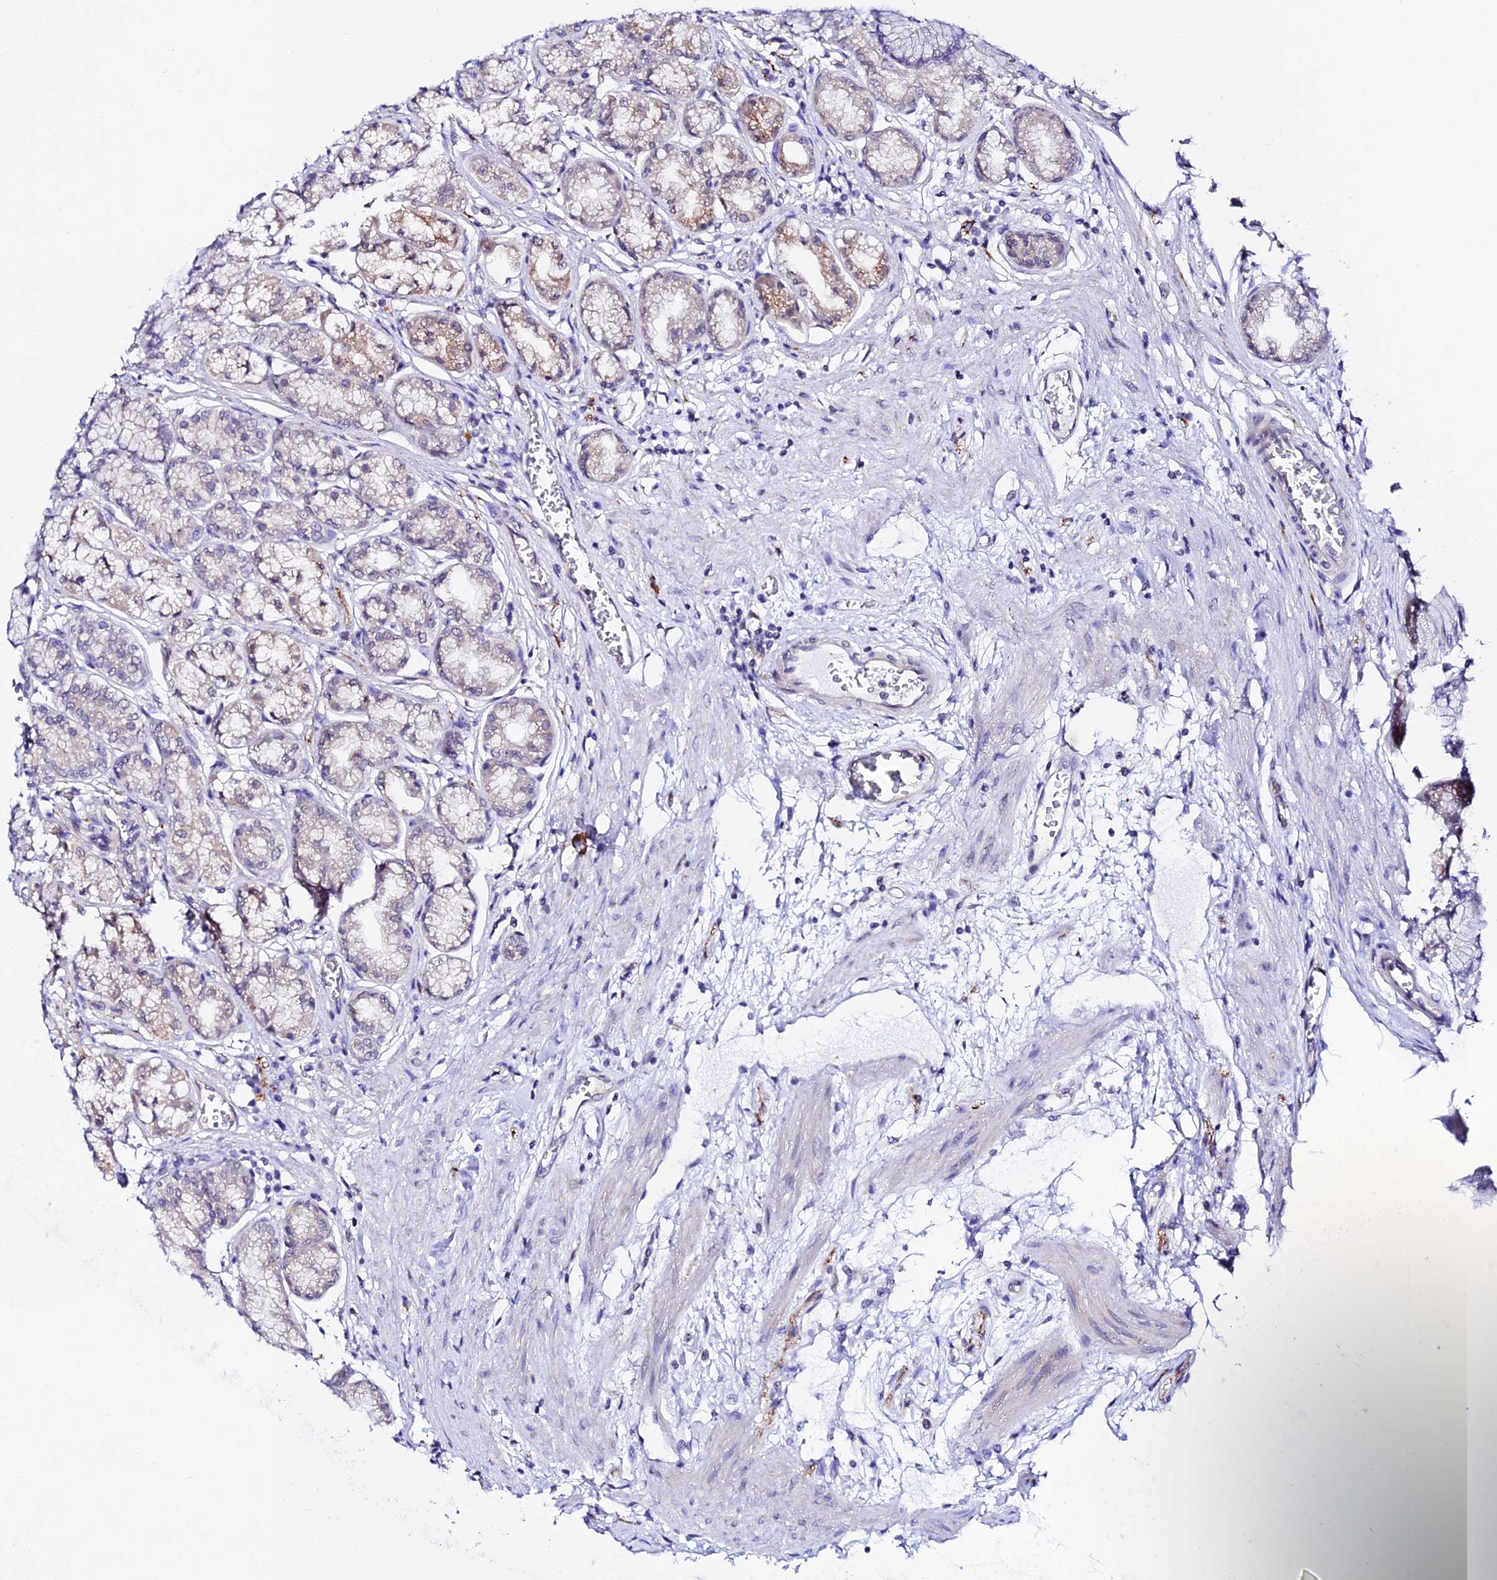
{"staining": {"intensity": "moderate", "quantity": "<25%", "location": "cytoplasmic/membranous"}, "tissue": "stomach", "cell_type": "Glandular cells", "image_type": "normal", "snomed": [{"axis": "morphology", "description": "Normal tissue, NOS"}, {"axis": "morphology", "description": "Adenocarcinoma, NOS"}, {"axis": "morphology", "description": "Adenocarcinoma, High grade"}, {"axis": "topography", "description": "Stomach, upper"}, {"axis": "topography", "description": "Stomach"}], "caption": "This is an image of IHC staining of unremarkable stomach, which shows moderate positivity in the cytoplasmic/membranous of glandular cells.", "gene": "ATG16L2", "patient": {"sex": "female", "age": 65}}